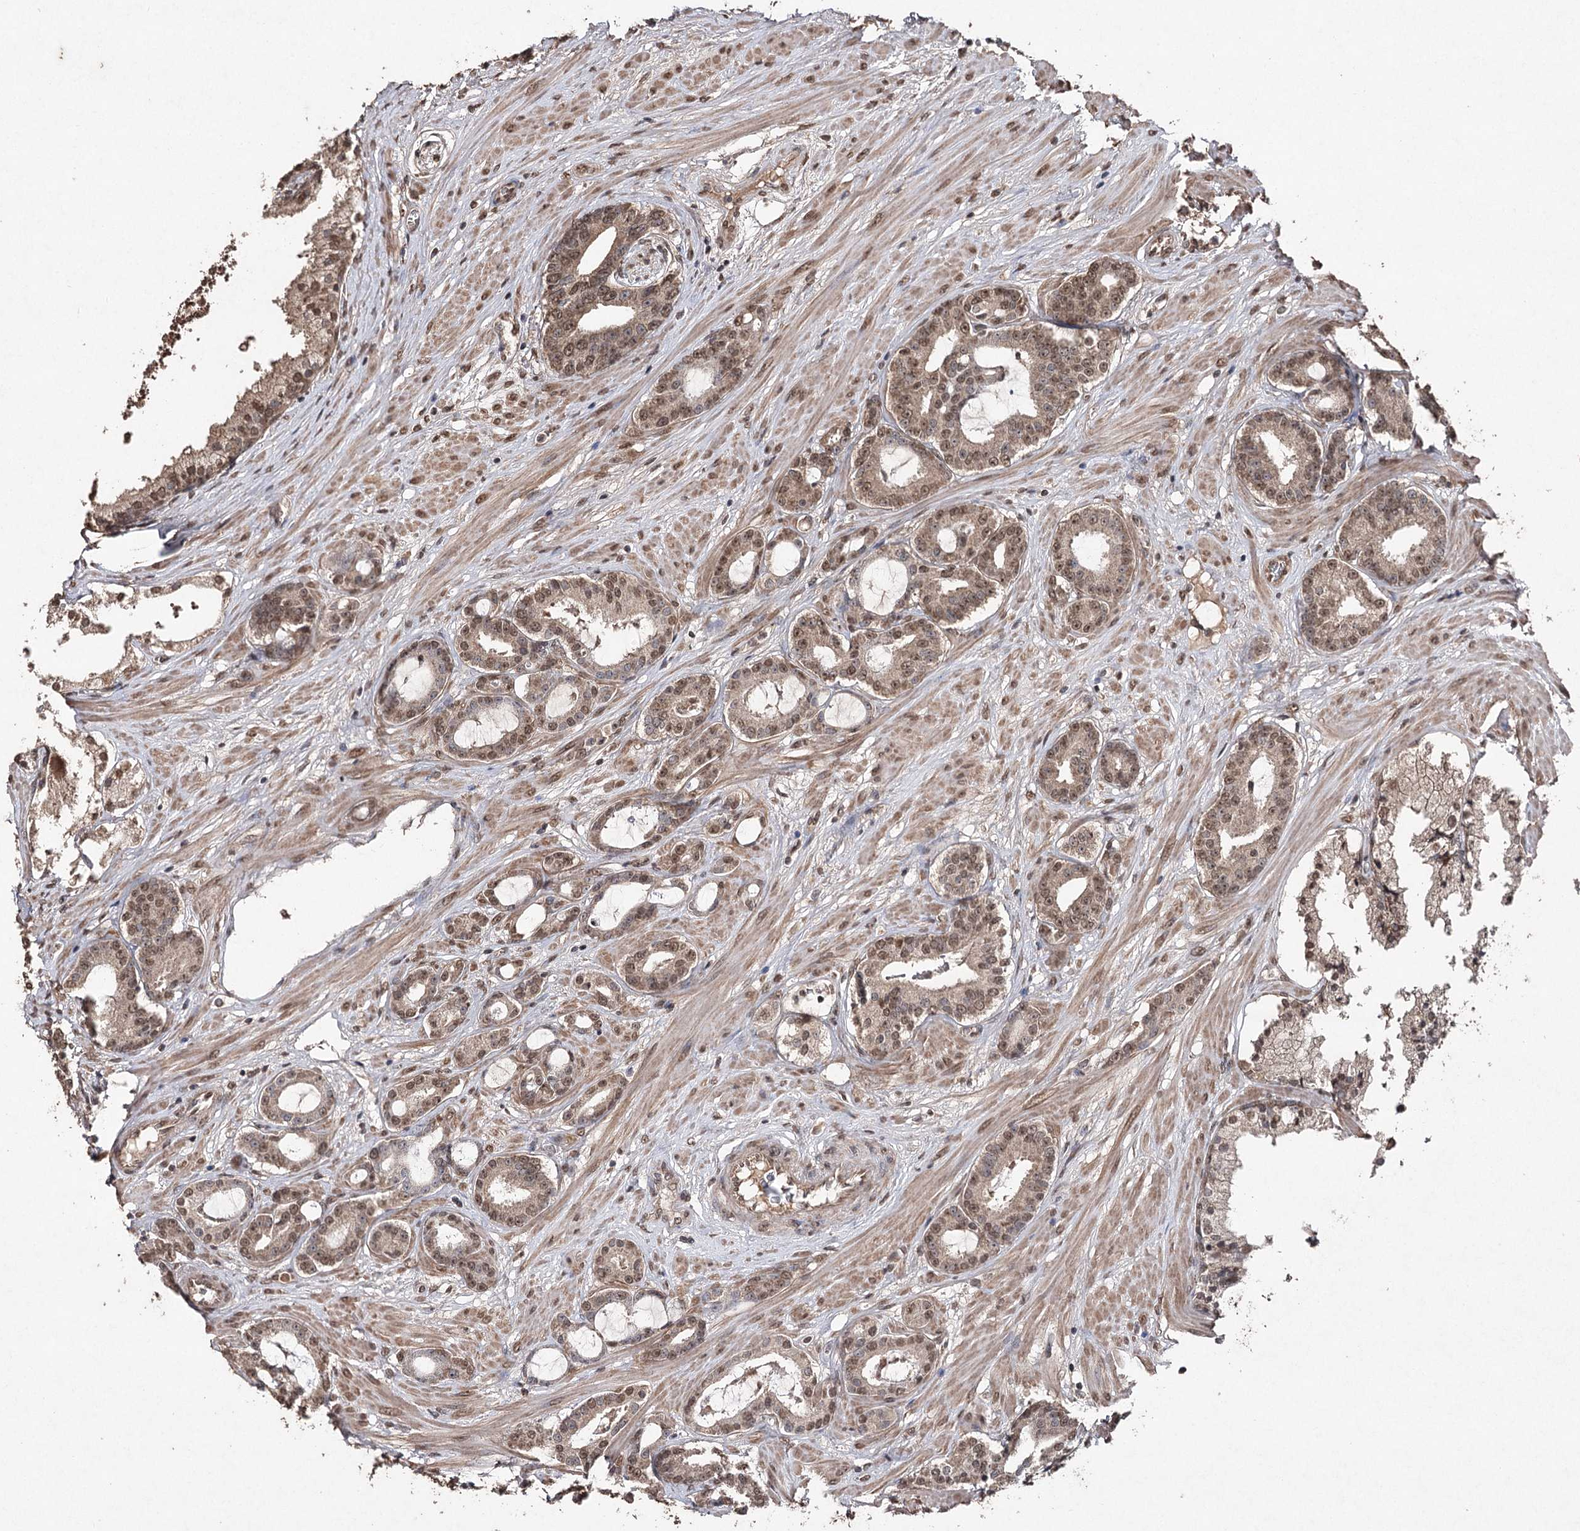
{"staining": {"intensity": "moderate", "quantity": ">75%", "location": "nuclear"}, "tissue": "prostate cancer", "cell_type": "Tumor cells", "image_type": "cancer", "snomed": [{"axis": "morphology", "description": "Adenocarcinoma, High grade"}, {"axis": "topography", "description": "Prostate"}], "caption": "IHC of prostate cancer reveals medium levels of moderate nuclear staining in approximately >75% of tumor cells. The staining was performed using DAB (3,3'-diaminobenzidine) to visualize the protein expression in brown, while the nuclei were stained in blue with hematoxylin (Magnification: 20x).", "gene": "ATG14", "patient": {"sex": "male", "age": 58}}